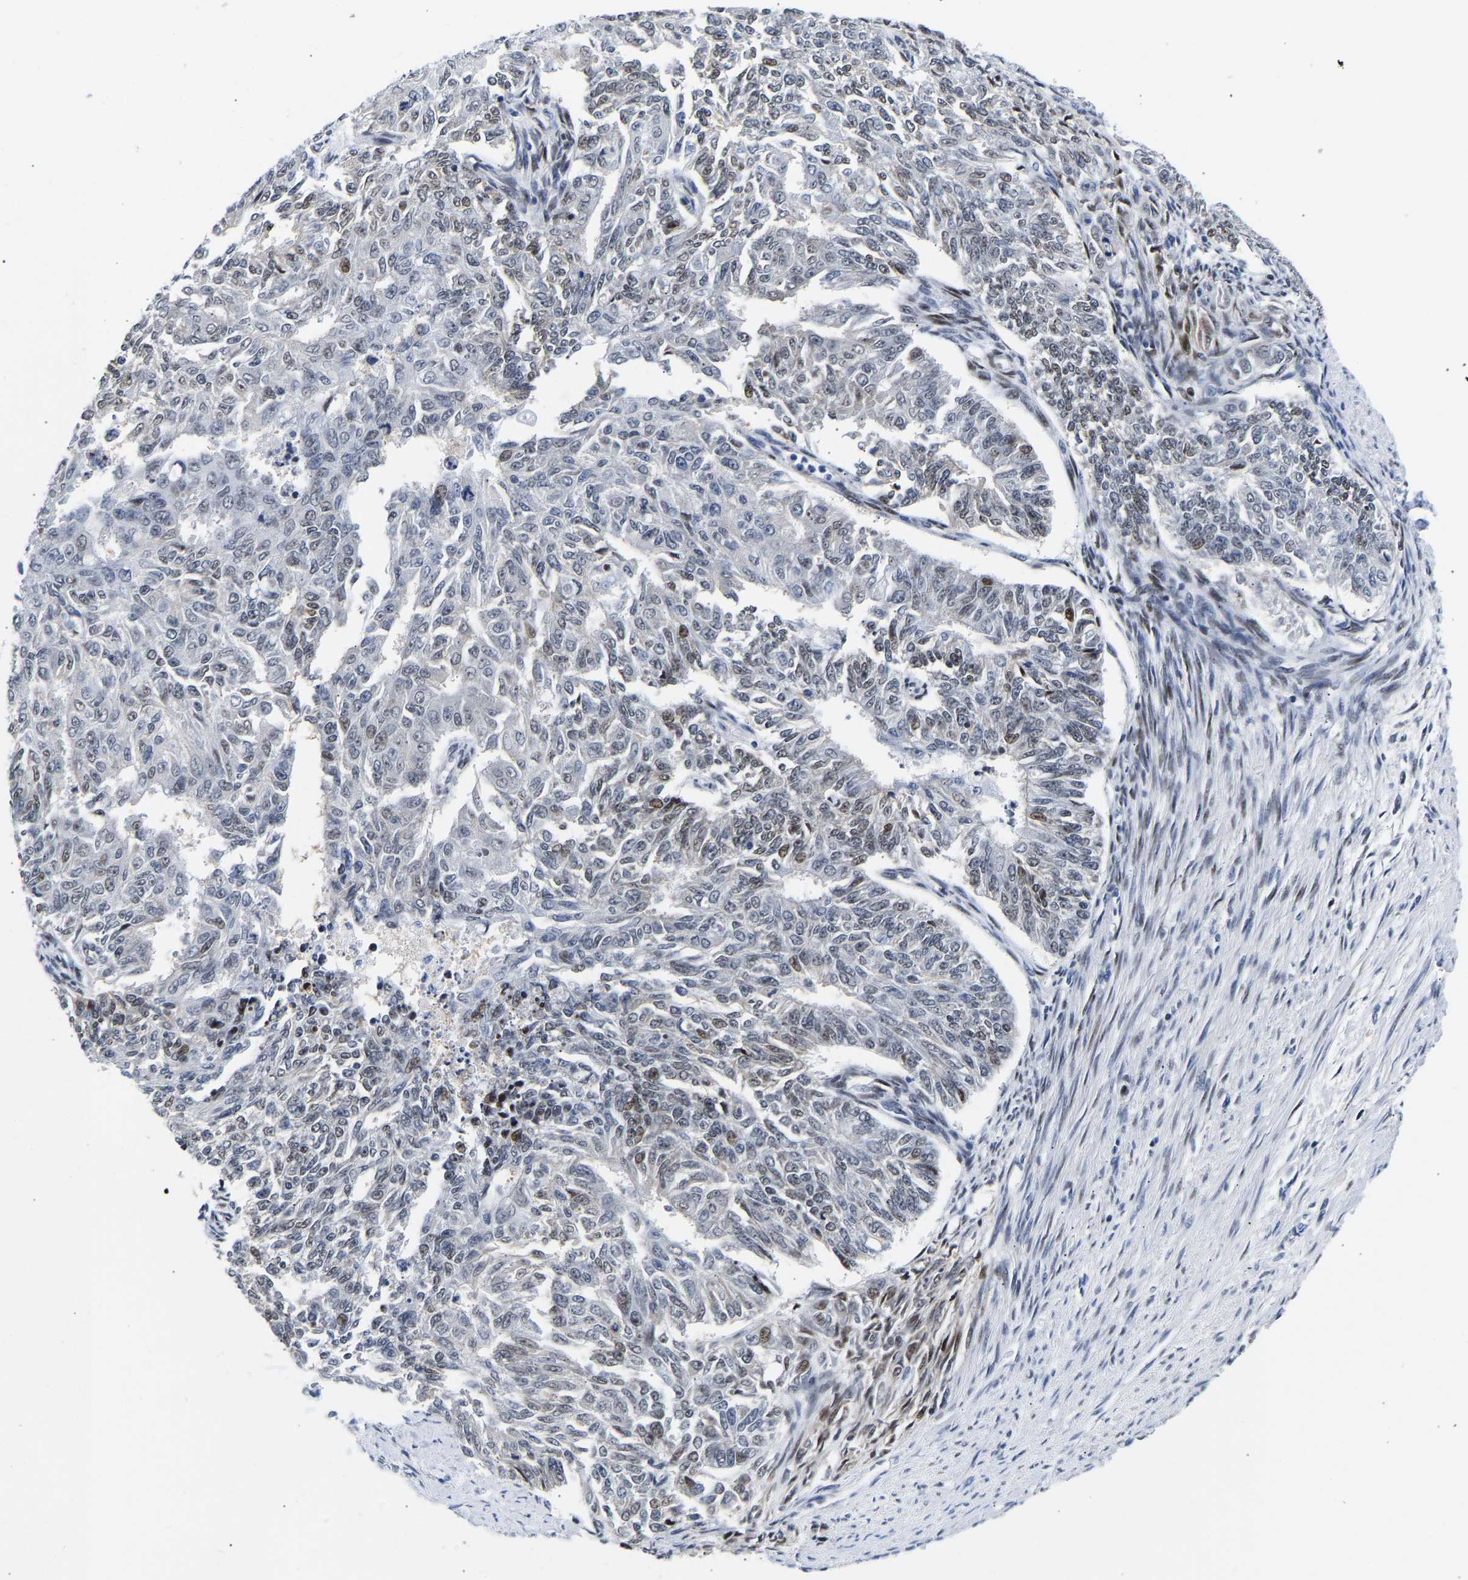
{"staining": {"intensity": "weak", "quantity": "<25%", "location": "nuclear"}, "tissue": "endometrial cancer", "cell_type": "Tumor cells", "image_type": "cancer", "snomed": [{"axis": "morphology", "description": "Adenocarcinoma, NOS"}, {"axis": "topography", "description": "Endometrium"}], "caption": "The immunohistochemistry image has no significant staining in tumor cells of endometrial cancer (adenocarcinoma) tissue.", "gene": "PTRHD1", "patient": {"sex": "female", "age": 32}}